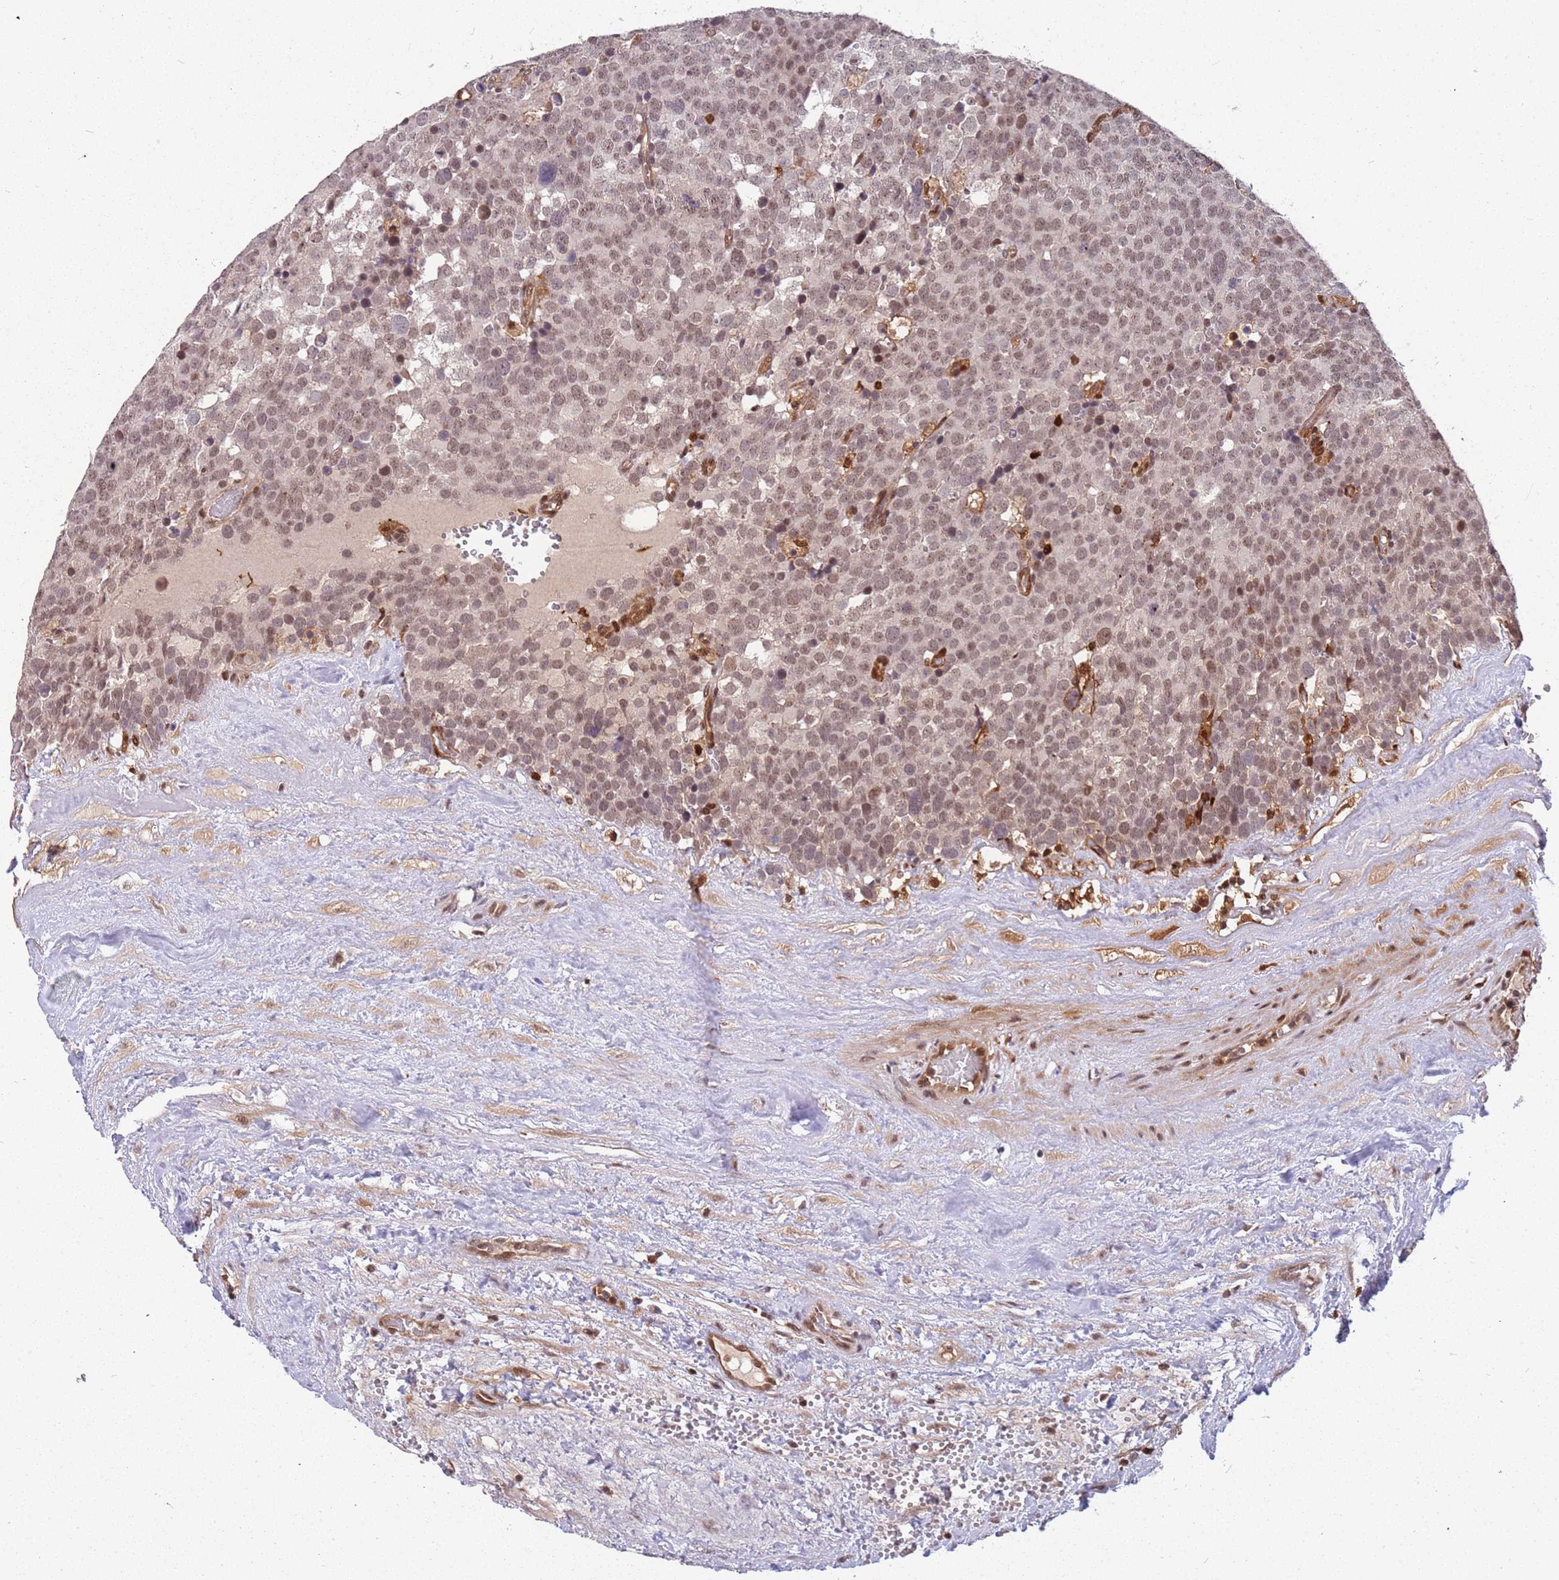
{"staining": {"intensity": "moderate", "quantity": ">75%", "location": "nuclear"}, "tissue": "testis cancer", "cell_type": "Tumor cells", "image_type": "cancer", "snomed": [{"axis": "morphology", "description": "Seminoma, NOS"}, {"axis": "topography", "description": "Testis"}], "caption": "Brown immunohistochemical staining in seminoma (testis) shows moderate nuclear expression in about >75% of tumor cells.", "gene": "GBP2", "patient": {"sex": "male", "age": 71}}